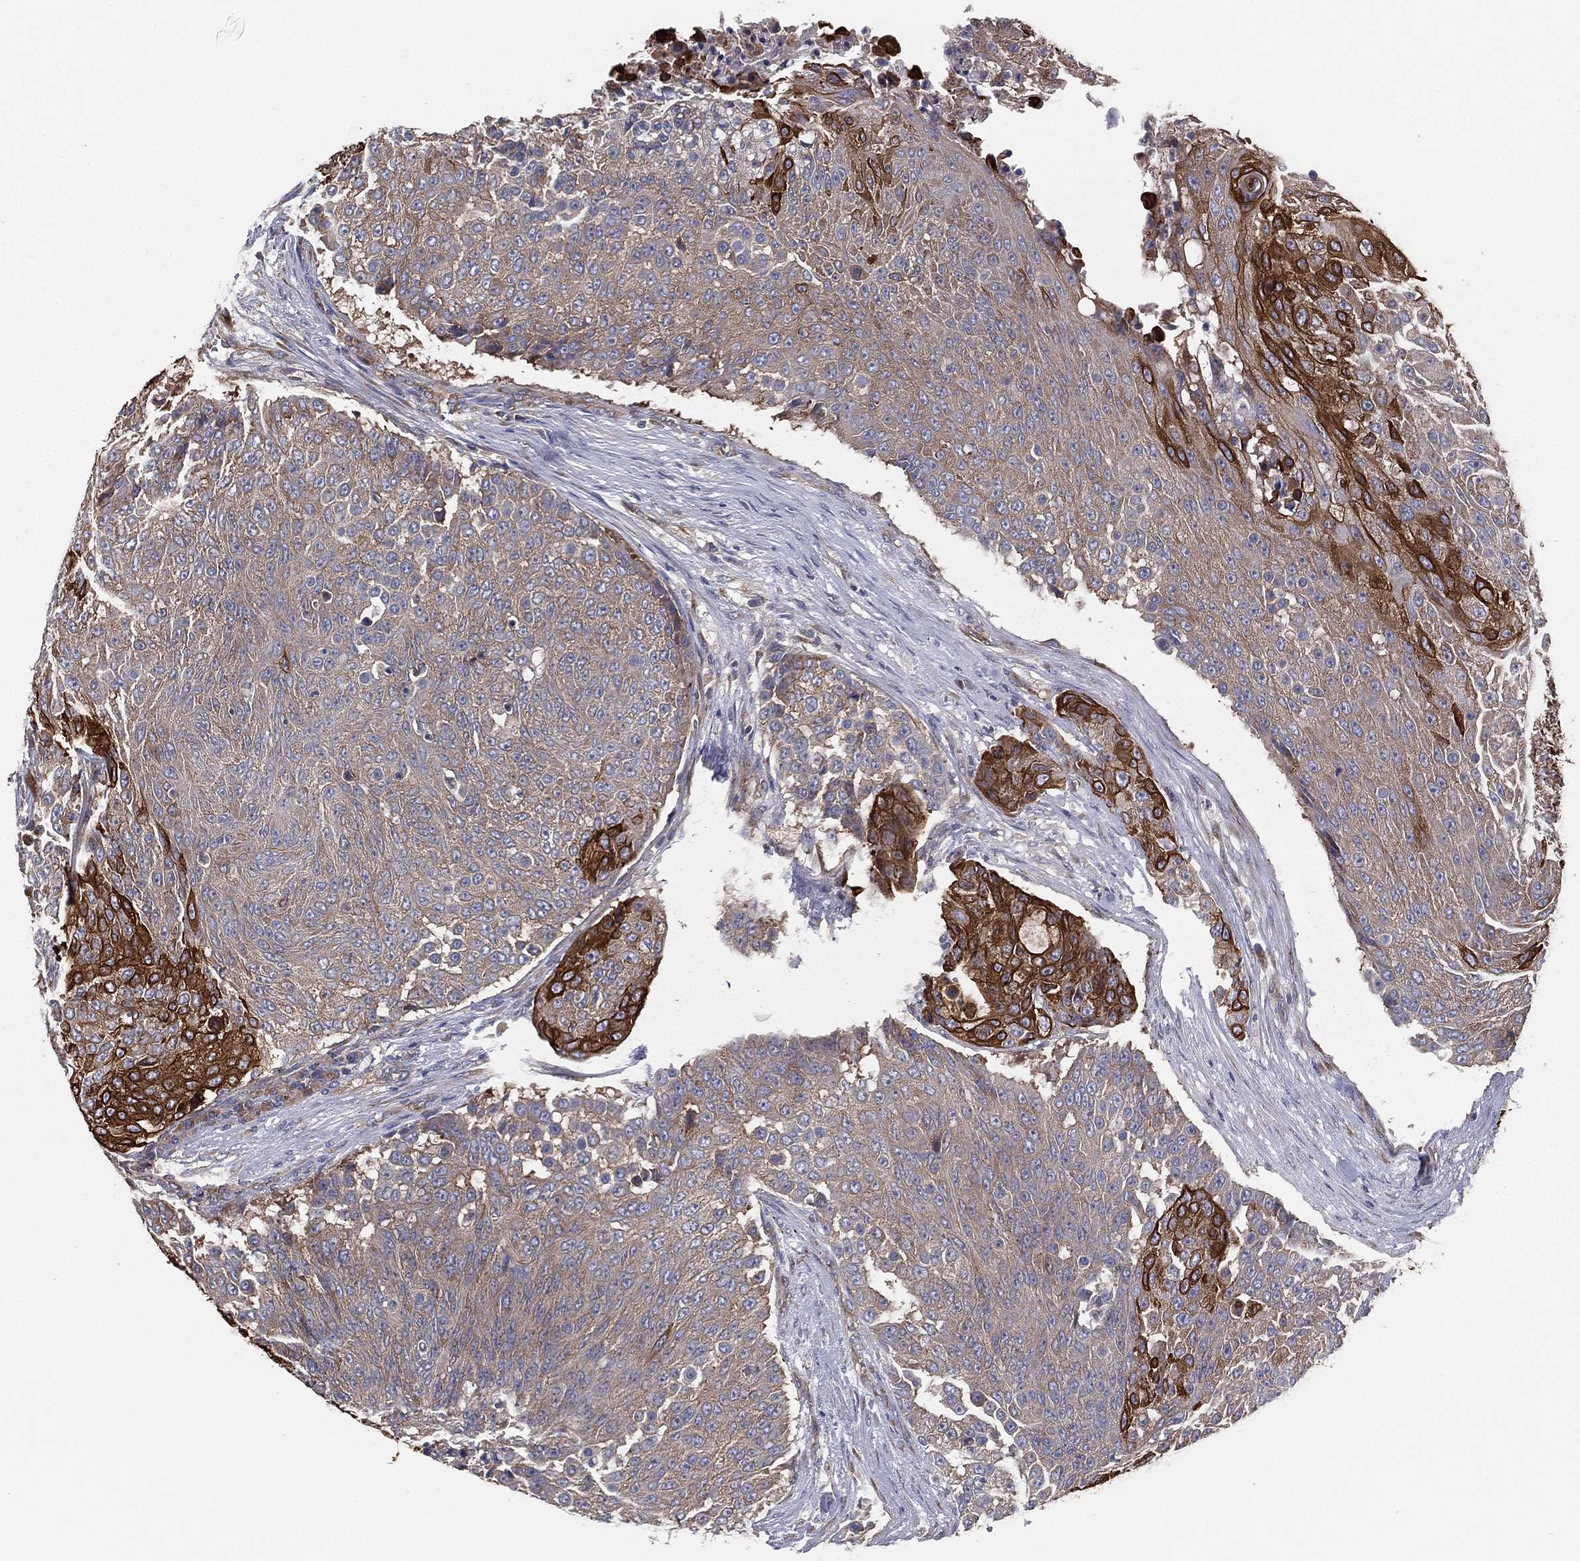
{"staining": {"intensity": "strong", "quantity": "<25%", "location": "cytoplasmic/membranous"}, "tissue": "urothelial cancer", "cell_type": "Tumor cells", "image_type": "cancer", "snomed": [{"axis": "morphology", "description": "Urothelial carcinoma, High grade"}, {"axis": "topography", "description": "Urinary bladder"}], "caption": "Strong cytoplasmic/membranous protein expression is seen in about <25% of tumor cells in urothelial cancer.", "gene": "EIF2B5", "patient": {"sex": "female", "age": 63}}